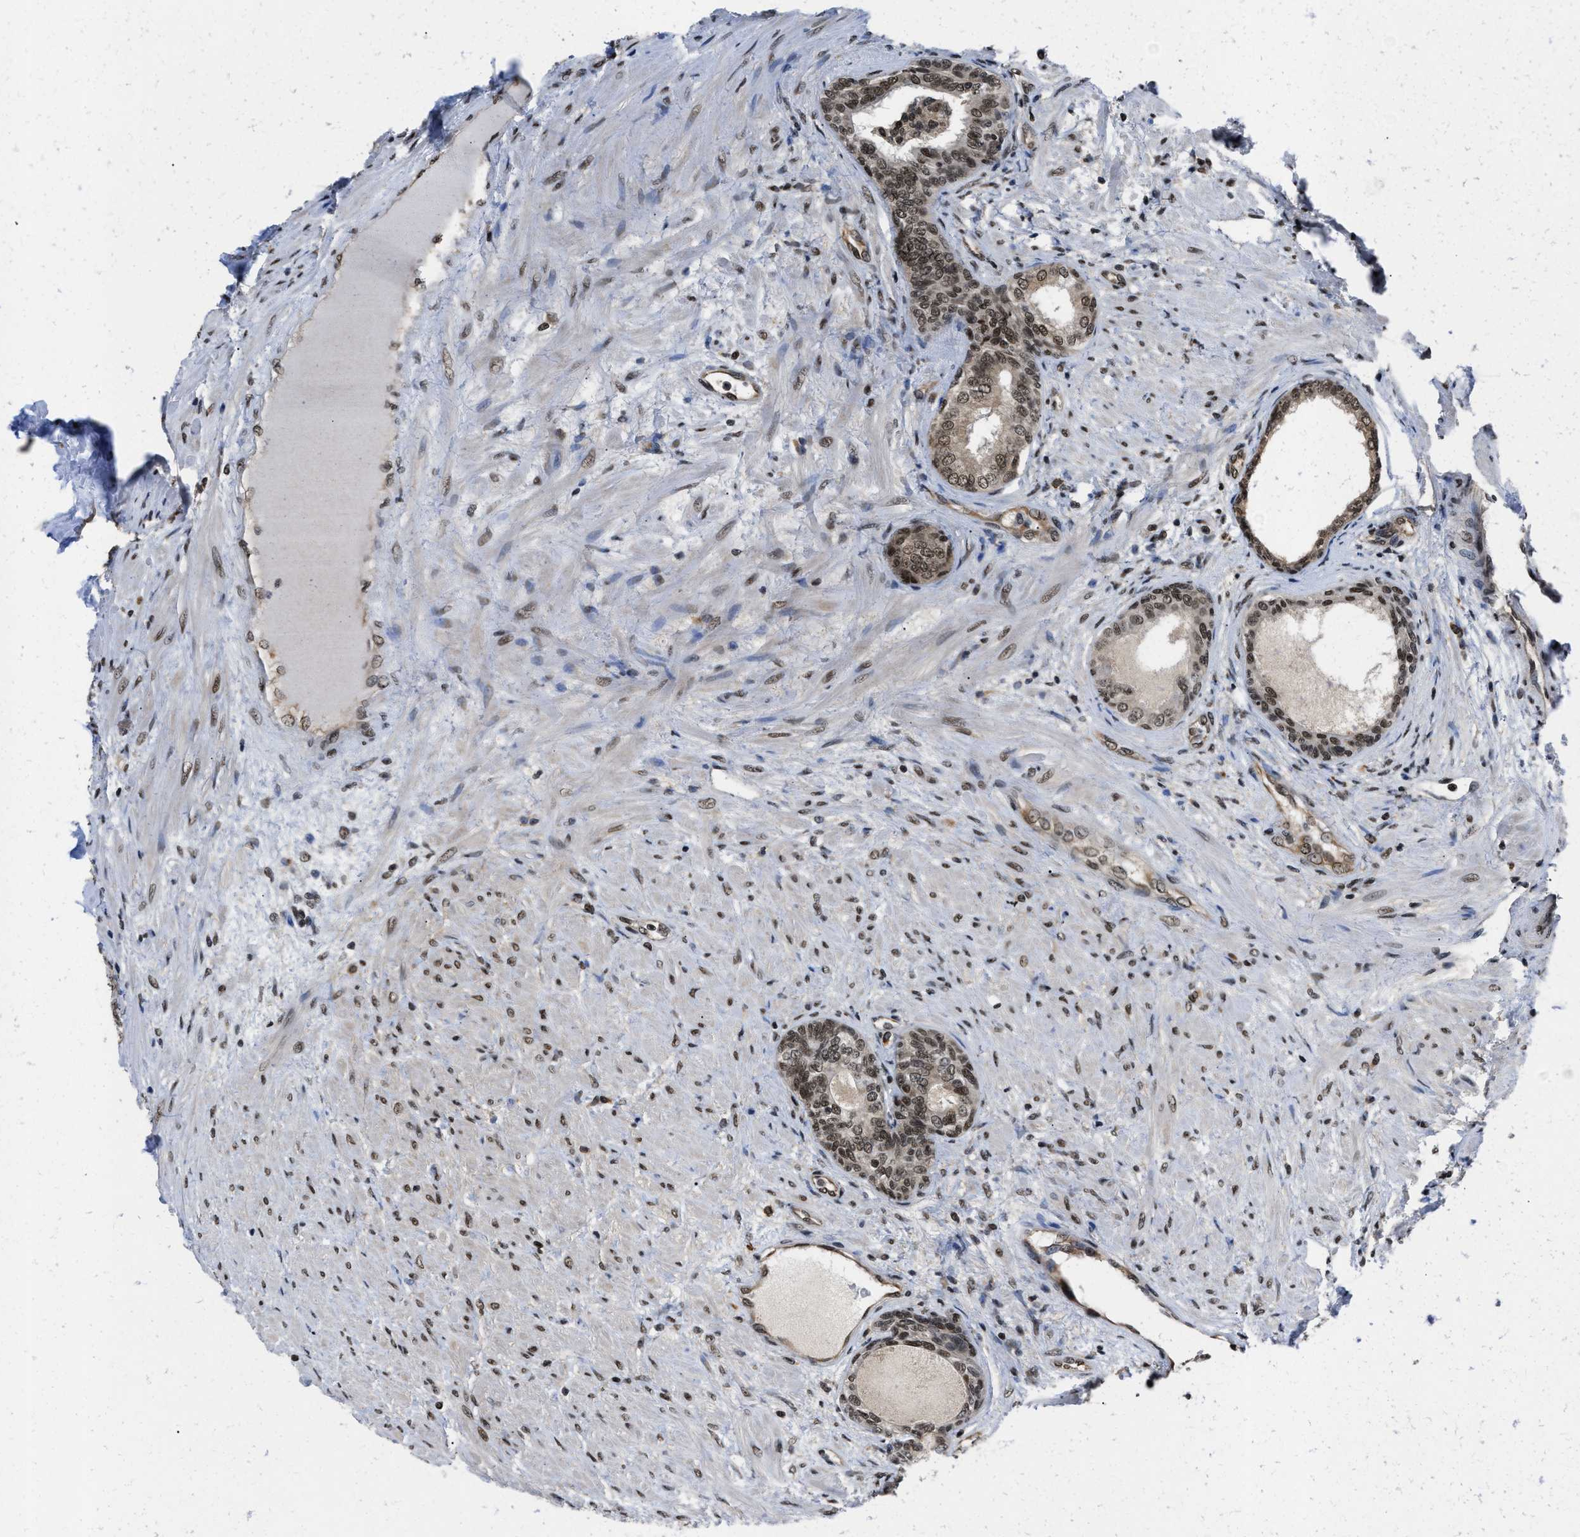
{"staining": {"intensity": "strong", "quantity": ">75%", "location": "nuclear"}, "tissue": "prostate", "cell_type": "Glandular cells", "image_type": "normal", "snomed": [{"axis": "morphology", "description": "Normal tissue, NOS"}, {"axis": "topography", "description": "Prostate"}], "caption": "Strong nuclear protein staining is appreciated in about >75% of glandular cells in prostate. The protein of interest is shown in brown color, while the nuclei are stained blue.", "gene": "SAFB", "patient": {"sex": "male", "age": 76}}